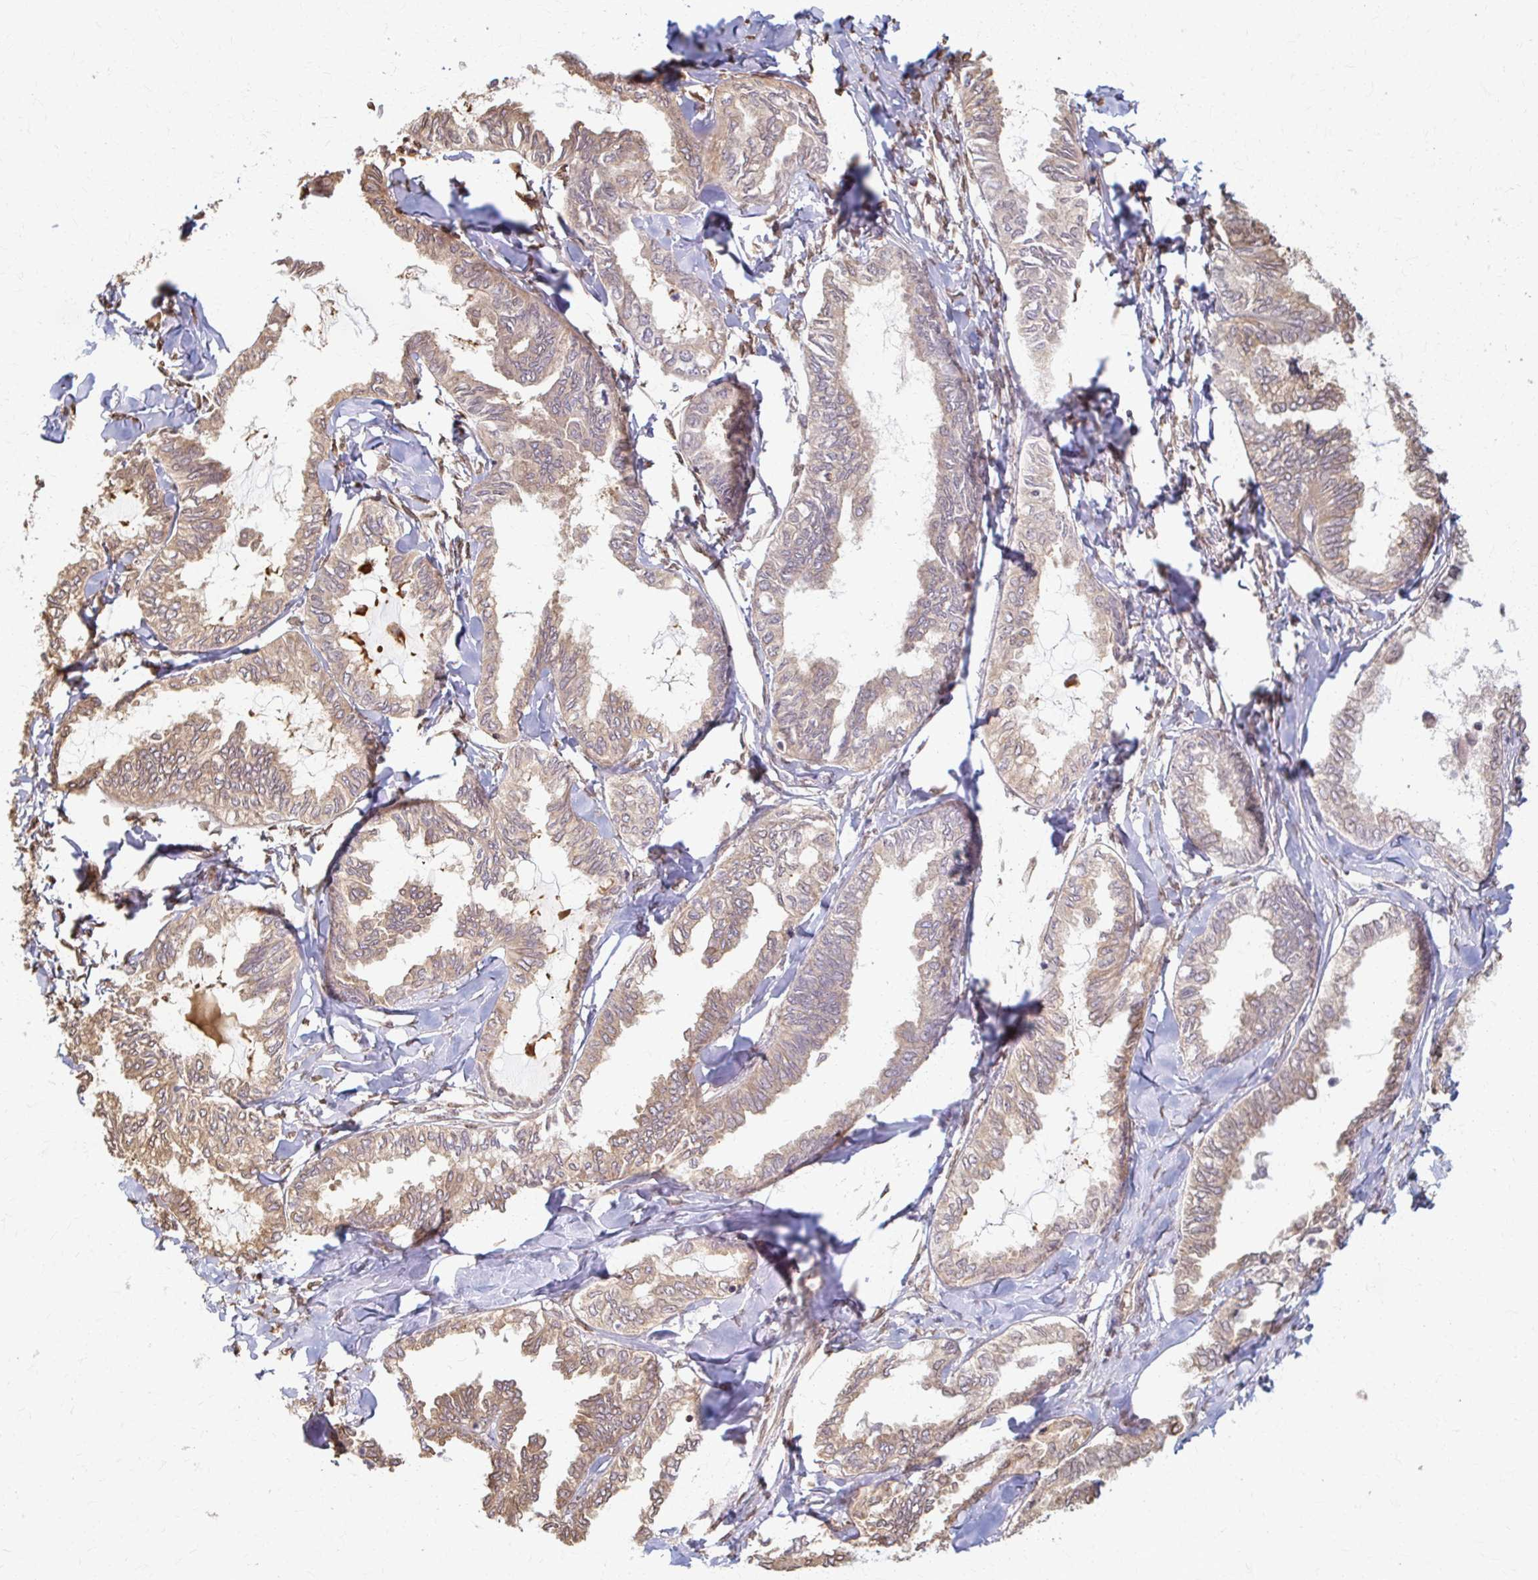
{"staining": {"intensity": "moderate", "quantity": "25%-75%", "location": "cytoplasmic/membranous"}, "tissue": "ovarian cancer", "cell_type": "Tumor cells", "image_type": "cancer", "snomed": [{"axis": "morphology", "description": "Carcinoma, endometroid"}, {"axis": "topography", "description": "Ovary"}], "caption": "The micrograph reveals immunohistochemical staining of ovarian endometroid carcinoma. There is moderate cytoplasmic/membranous expression is appreciated in approximately 25%-75% of tumor cells.", "gene": "ARHGAP35", "patient": {"sex": "female", "age": 70}}